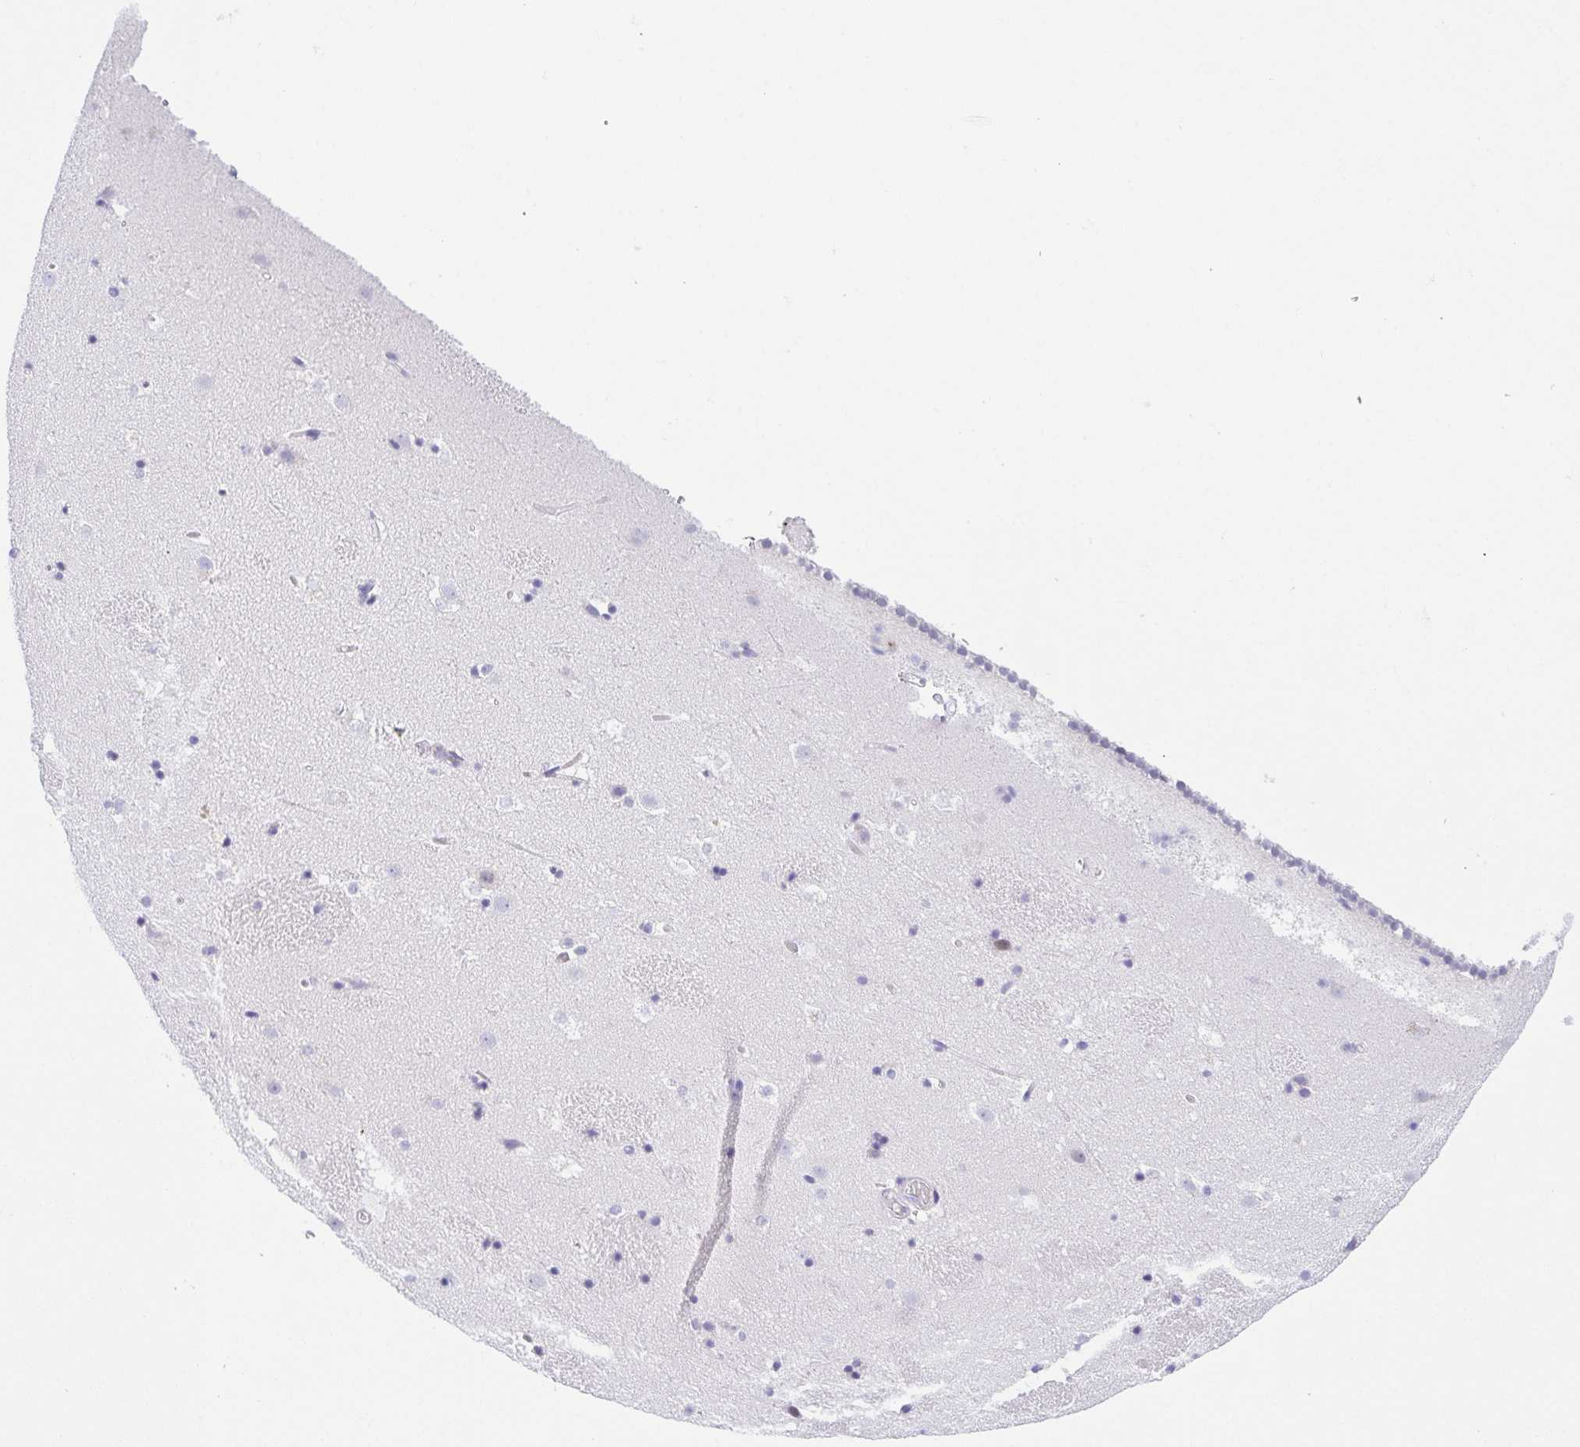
{"staining": {"intensity": "negative", "quantity": "none", "location": "none"}, "tissue": "caudate", "cell_type": "Glial cells", "image_type": "normal", "snomed": [{"axis": "morphology", "description": "Normal tissue, NOS"}, {"axis": "topography", "description": "Lateral ventricle wall"}], "caption": "Human caudate stained for a protein using IHC displays no positivity in glial cells.", "gene": "LUZP4", "patient": {"sex": "male", "age": 37}}